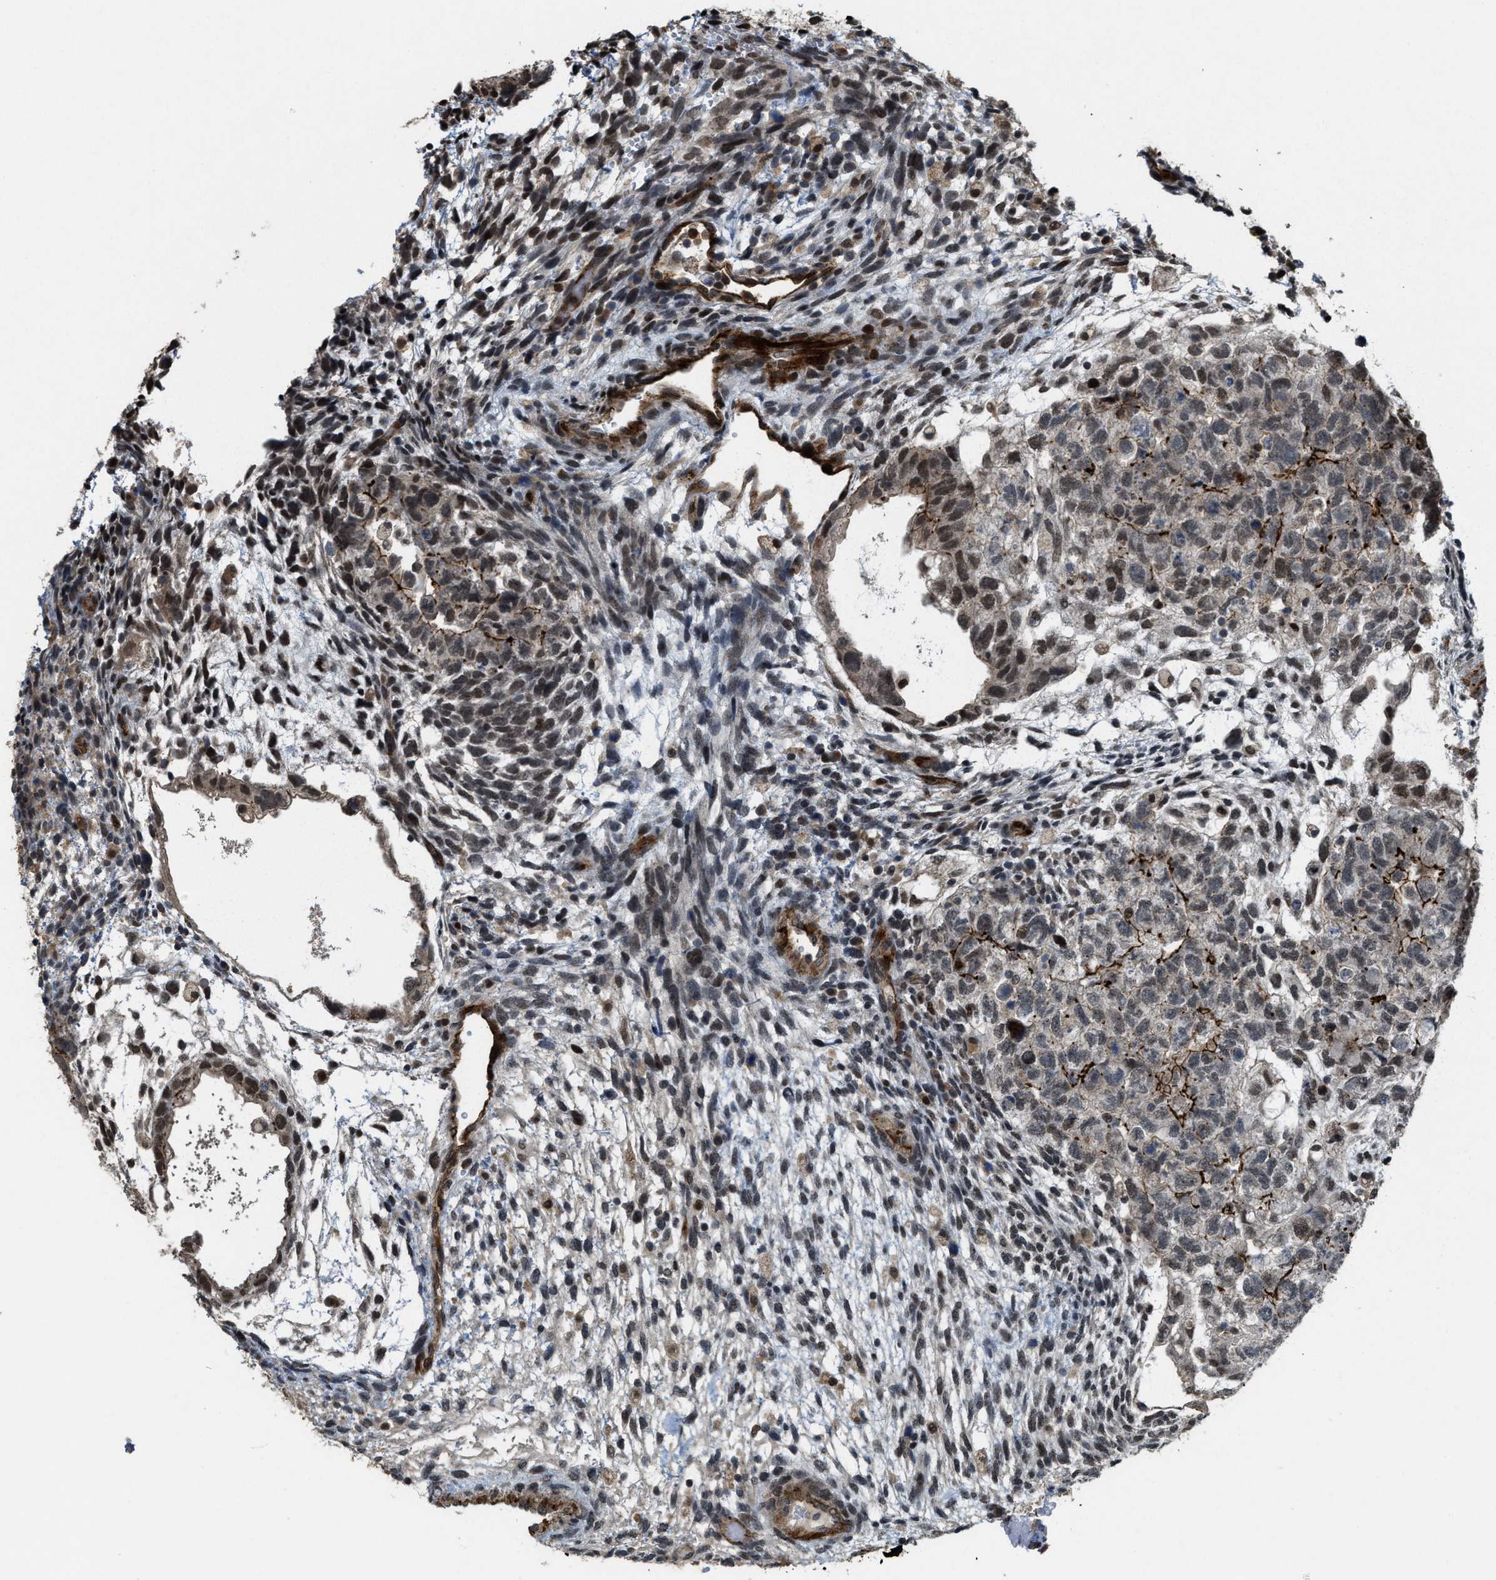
{"staining": {"intensity": "strong", "quantity": "<25%", "location": "cytoplasmic/membranous,nuclear"}, "tissue": "testis cancer", "cell_type": "Tumor cells", "image_type": "cancer", "snomed": [{"axis": "morphology", "description": "Carcinoma, Embryonal, NOS"}, {"axis": "topography", "description": "Testis"}], "caption": "A micrograph showing strong cytoplasmic/membranous and nuclear positivity in about <25% of tumor cells in embryonal carcinoma (testis), as visualized by brown immunohistochemical staining.", "gene": "DPF2", "patient": {"sex": "male", "age": 36}}